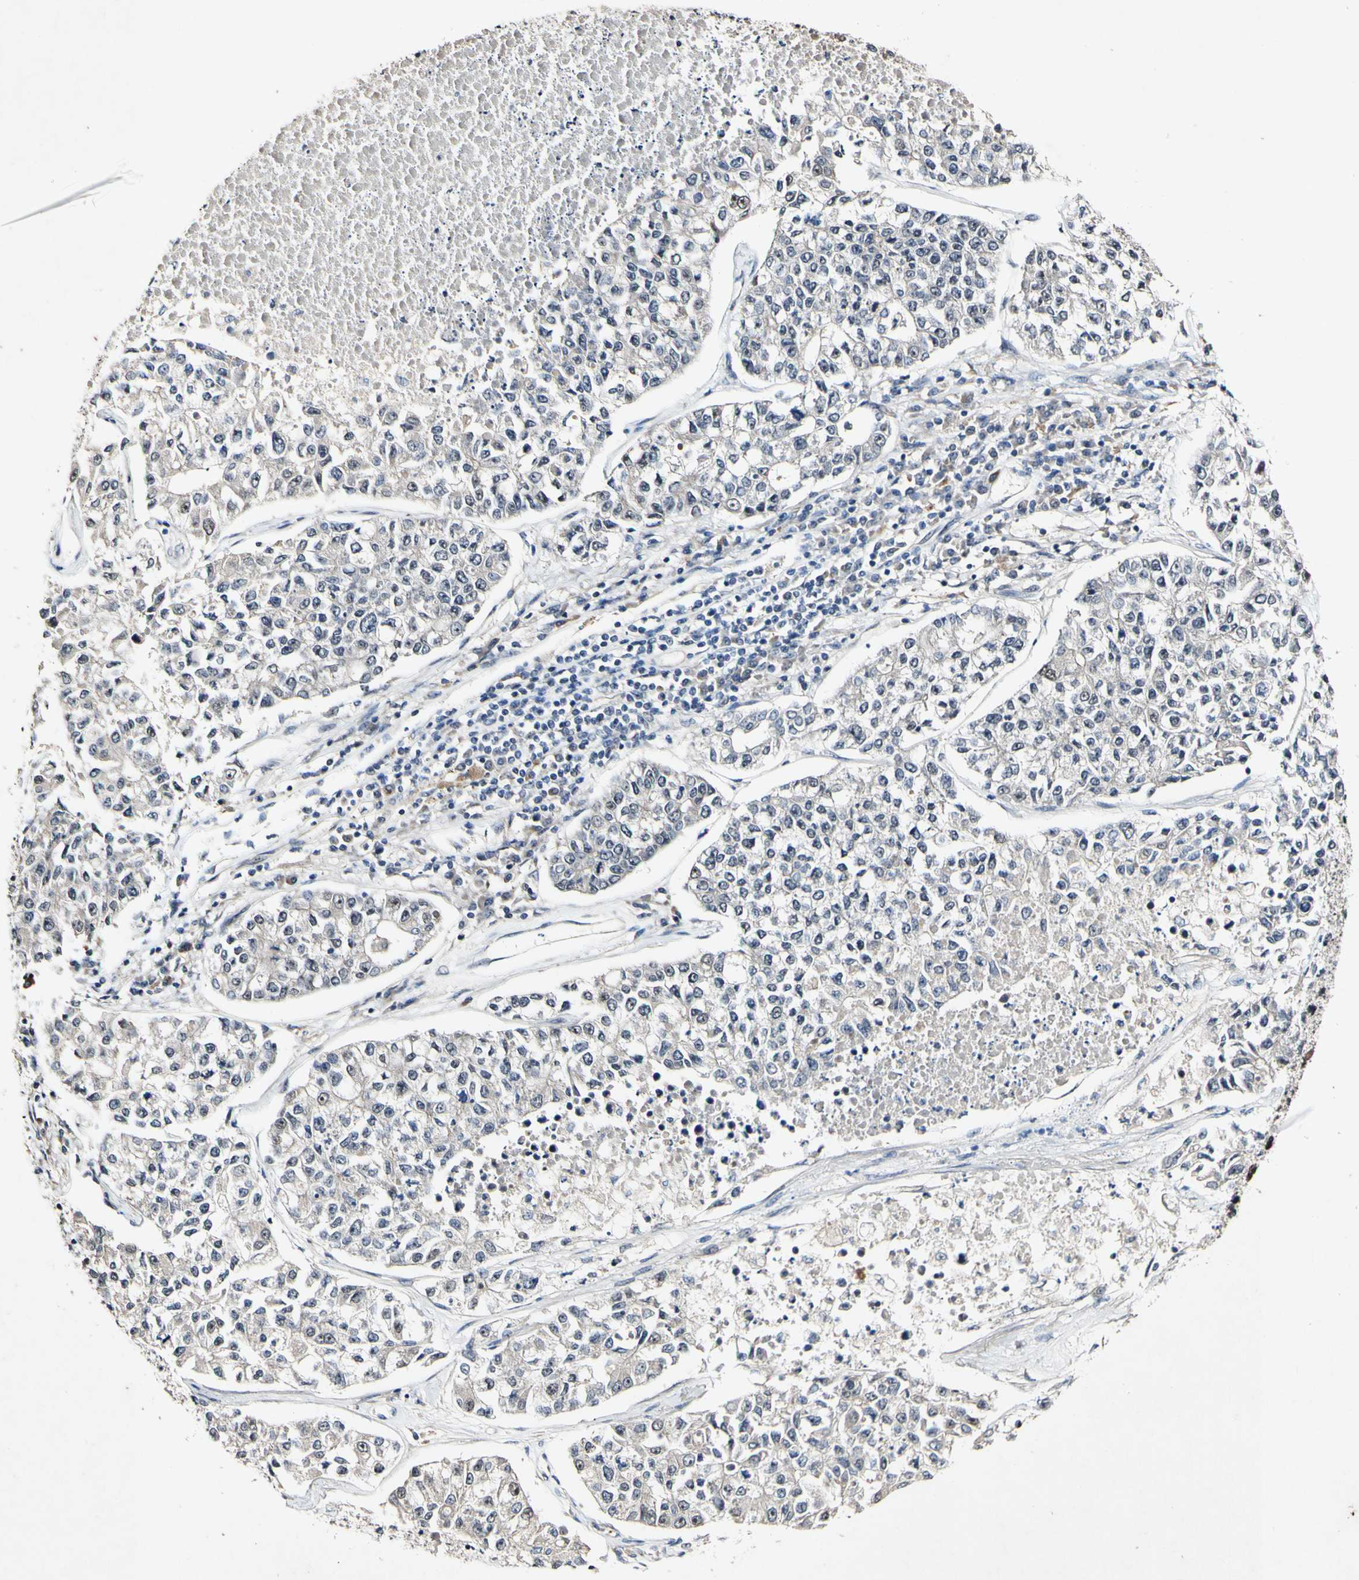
{"staining": {"intensity": "negative", "quantity": "none", "location": "none"}, "tissue": "lung cancer", "cell_type": "Tumor cells", "image_type": "cancer", "snomed": [{"axis": "morphology", "description": "Adenocarcinoma, NOS"}, {"axis": "topography", "description": "Lung"}], "caption": "Tumor cells are negative for brown protein staining in lung adenocarcinoma.", "gene": "POLR2F", "patient": {"sex": "male", "age": 49}}